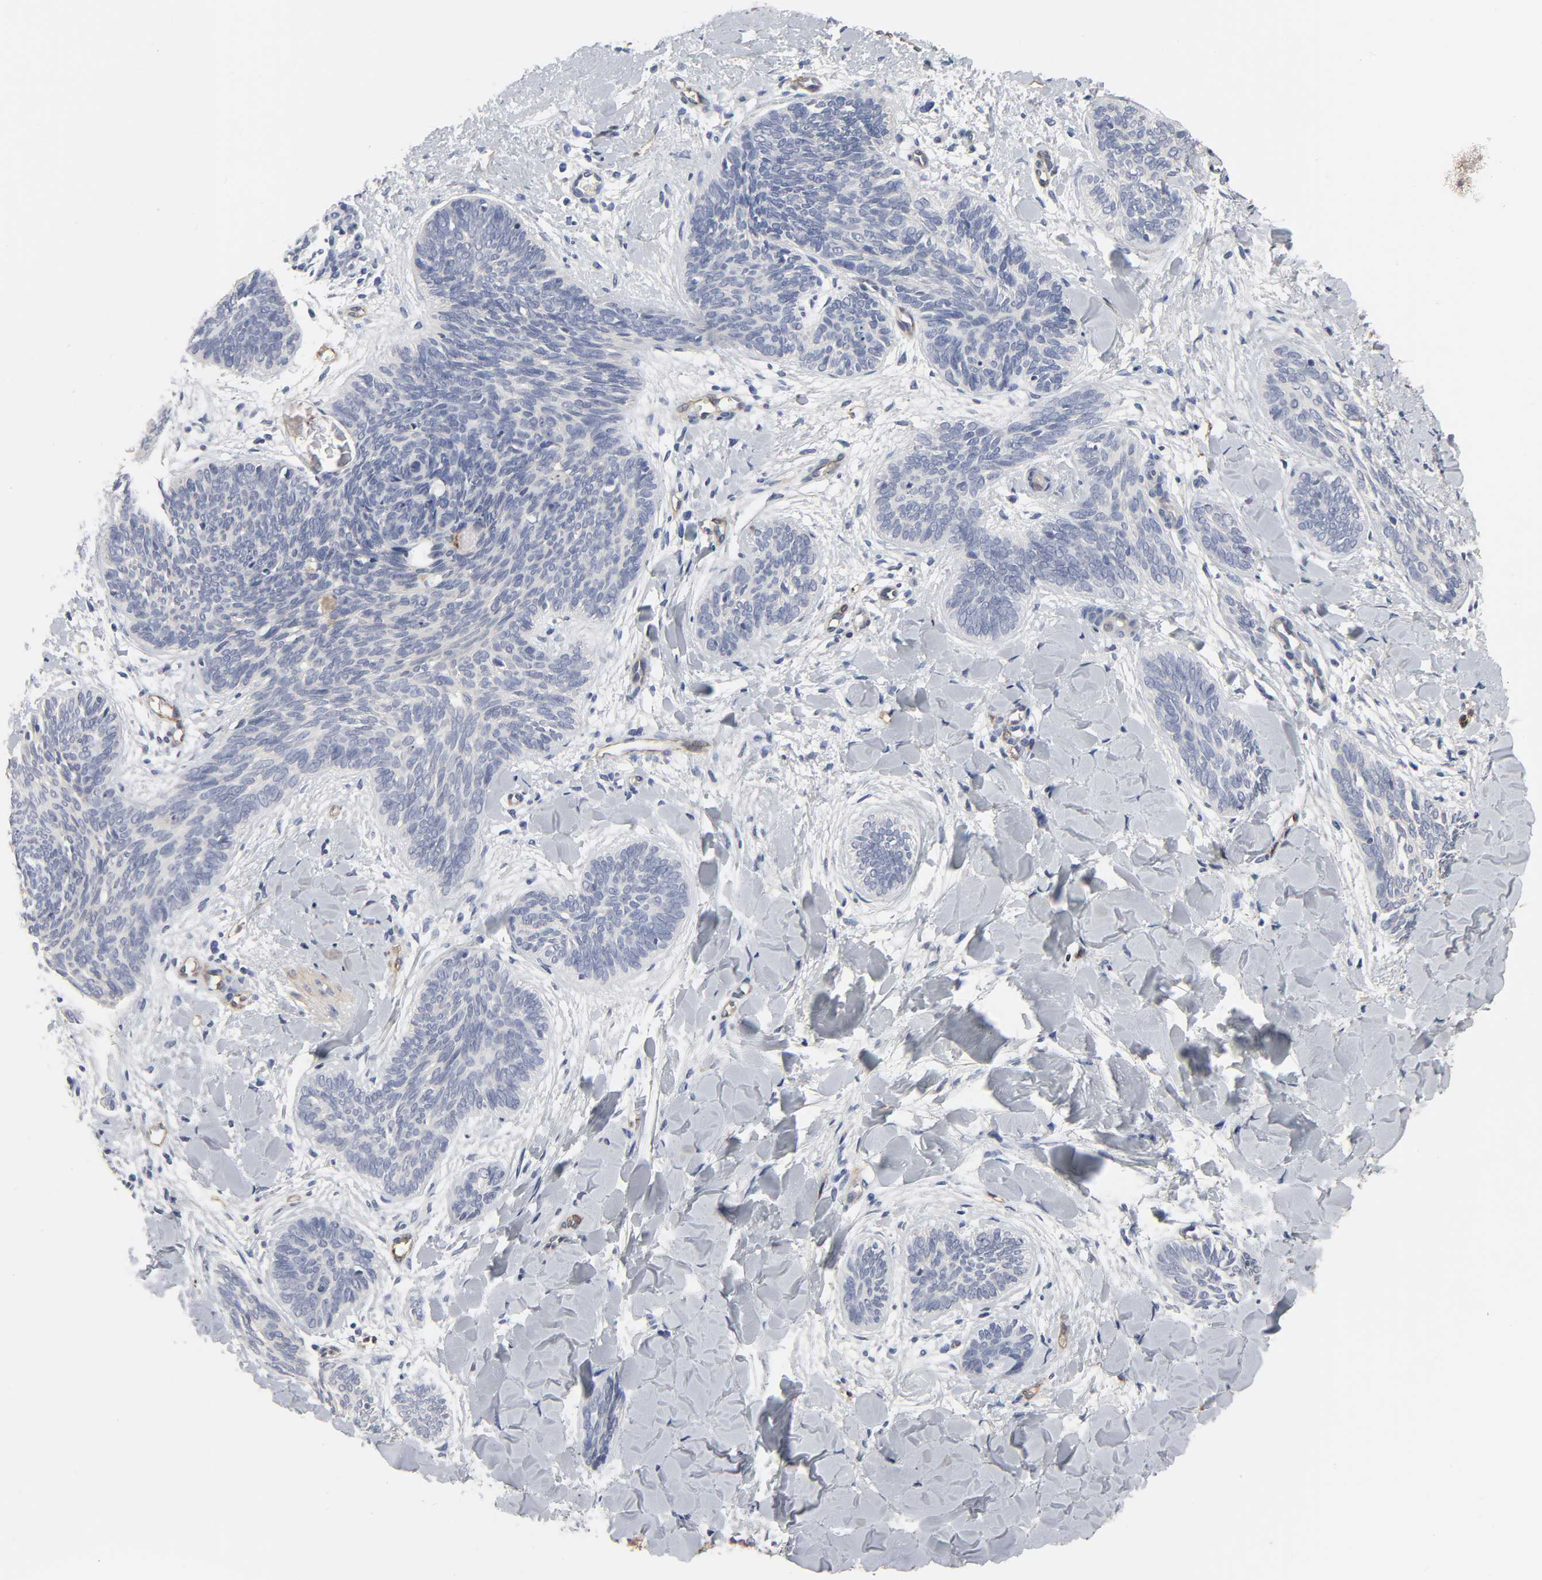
{"staining": {"intensity": "negative", "quantity": "none", "location": "none"}, "tissue": "skin cancer", "cell_type": "Tumor cells", "image_type": "cancer", "snomed": [{"axis": "morphology", "description": "Basal cell carcinoma"}, {"axis": "topography", "description": "Skin"}], "caption": "An IHC photomicrograph of skin basal cell carcinoma is shown. There is no staining in tumor cells of skin basal cell carcinoma.", "gene": "KDR", "patient": {"sex": "female", "age": 81}}